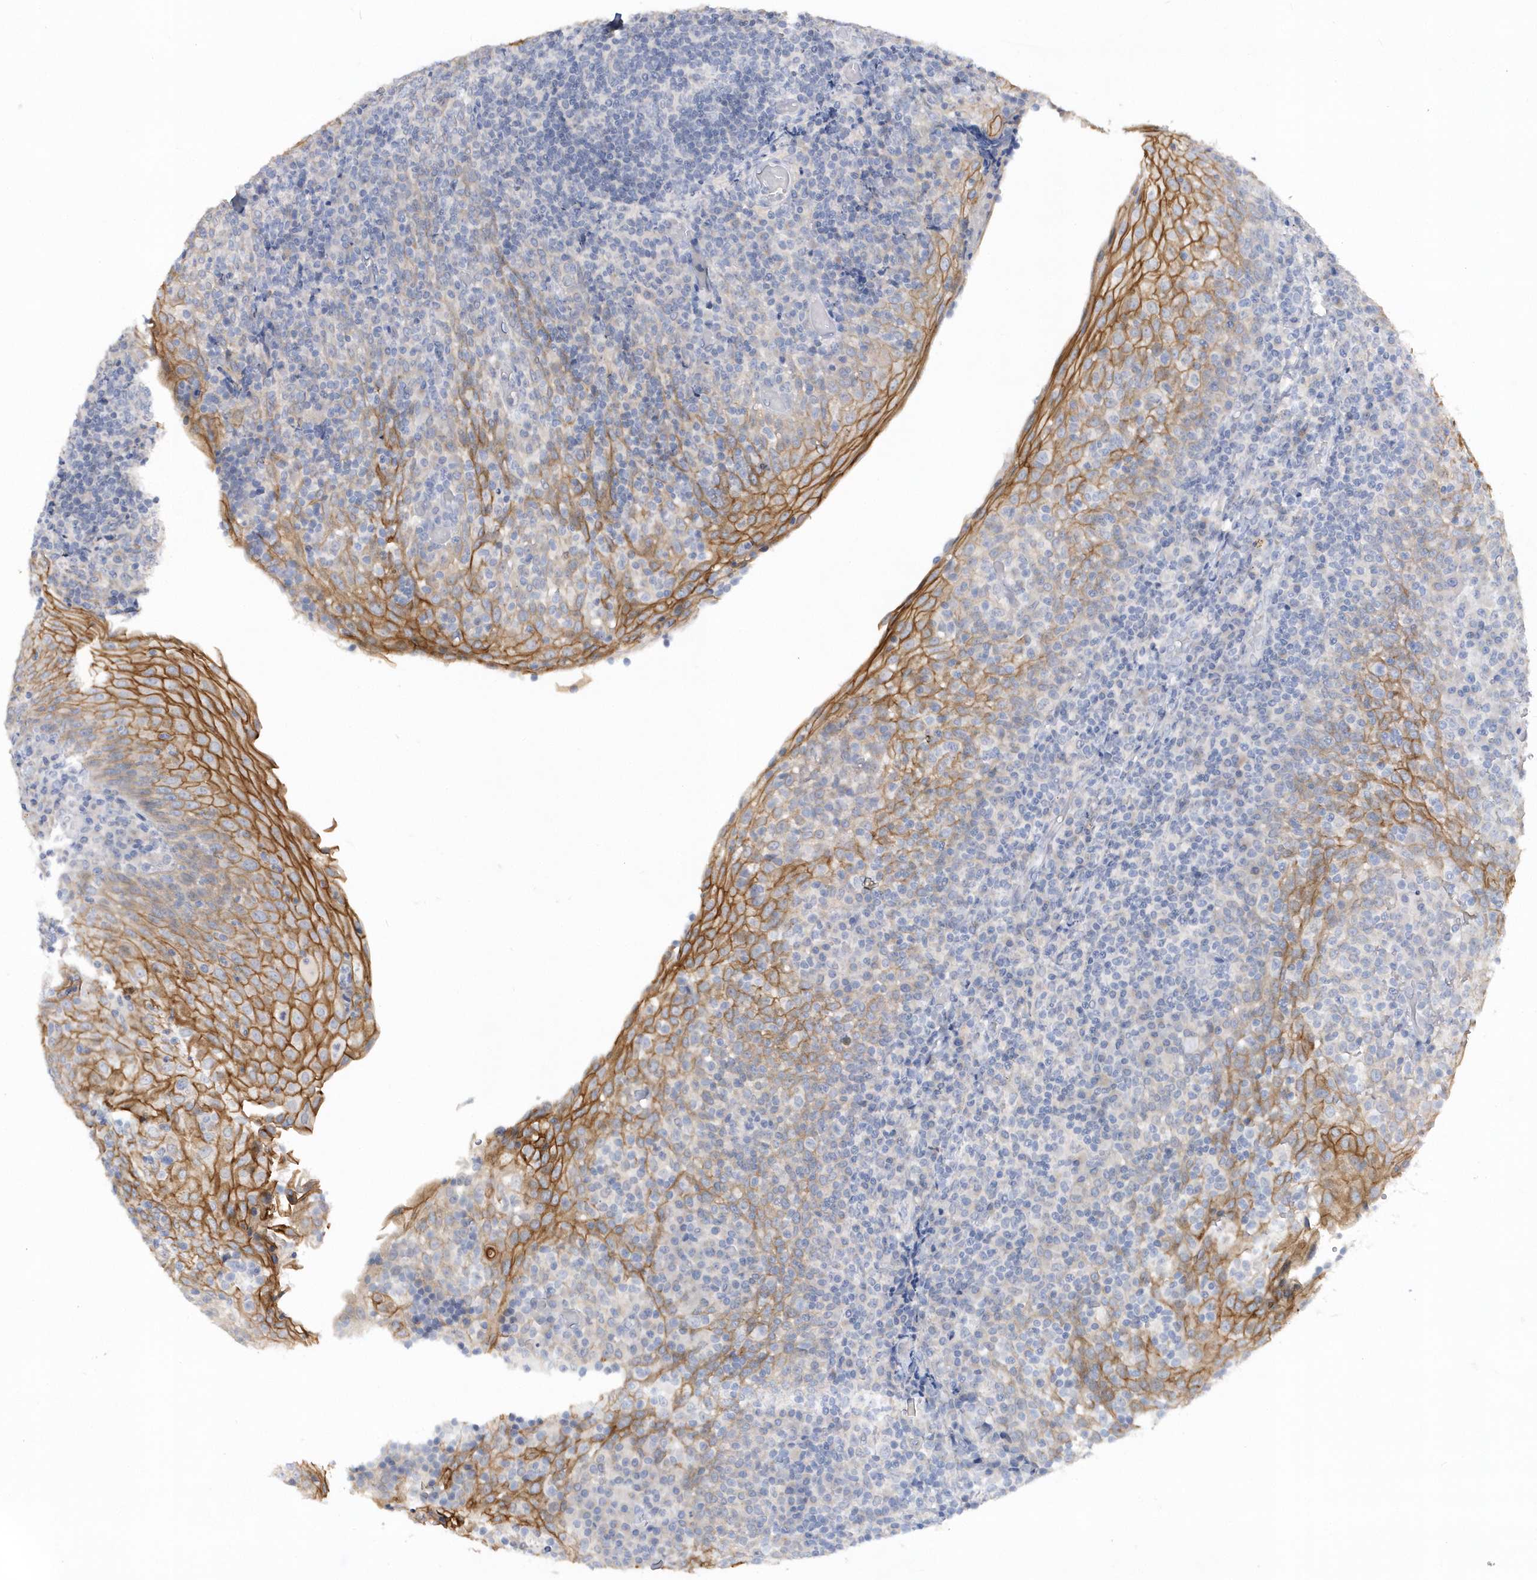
{"staining": {"intensity": "negative", "quantity": "none", "location": "none"}, "tissue": "tonsil", "cell_type": "Germinal center cells", "image_type": "normal", "snomed": [{"axis": "morphology", "description": "Normal tissue, NOS"}, {"axis": "topography", "description": "Tonsil"}], "caption": "Tonsil stained for a protein using immunohistochemistry (IHC) reveals no positivity germinal center cells.", "gene": "RPEL1", "patient": {"sex": "female", "age": 19}}